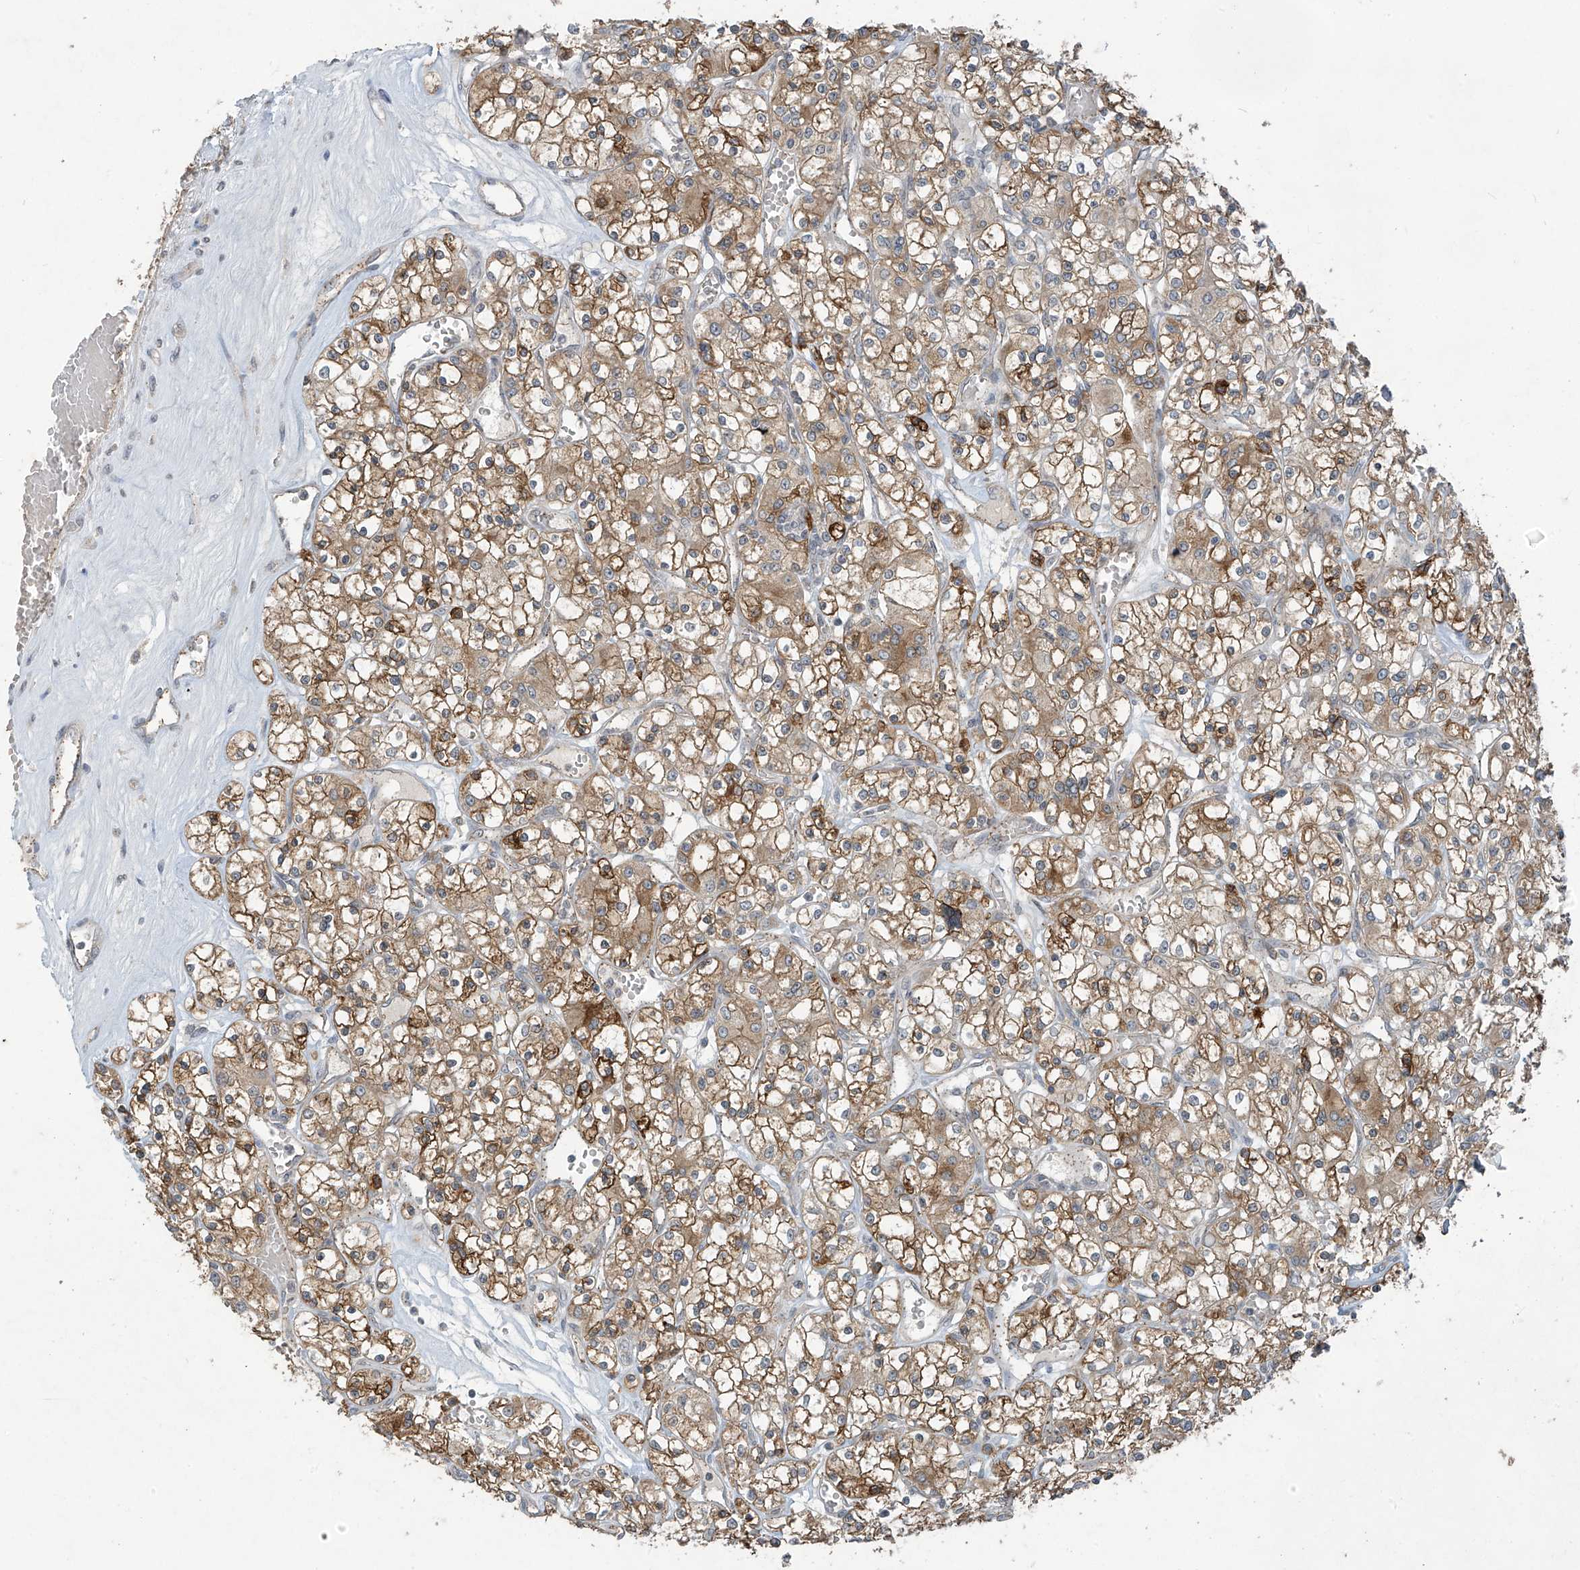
{"staining": {"intensity": "moderate", "quantity": ">75%", "location": "cytoplasmic/membranous"}, "tissue": "renal cancer", "cell_type": "Tumor cells", "image_type": "cancer", "snomed": [{"axis": "morphology", "description": "Adenocarcinoma, NOS"}, {"axis": "topography", "description": "Kidney"}], "caption": "DAB immunohistochemical staining of human adenocarcinoma (renal) shows moderate cytoplasmic/membranous protein positivity in approximately >75% of tumor cells.", "gene": "DGKQ", "patient": {"sex": "female", "age": 59}}